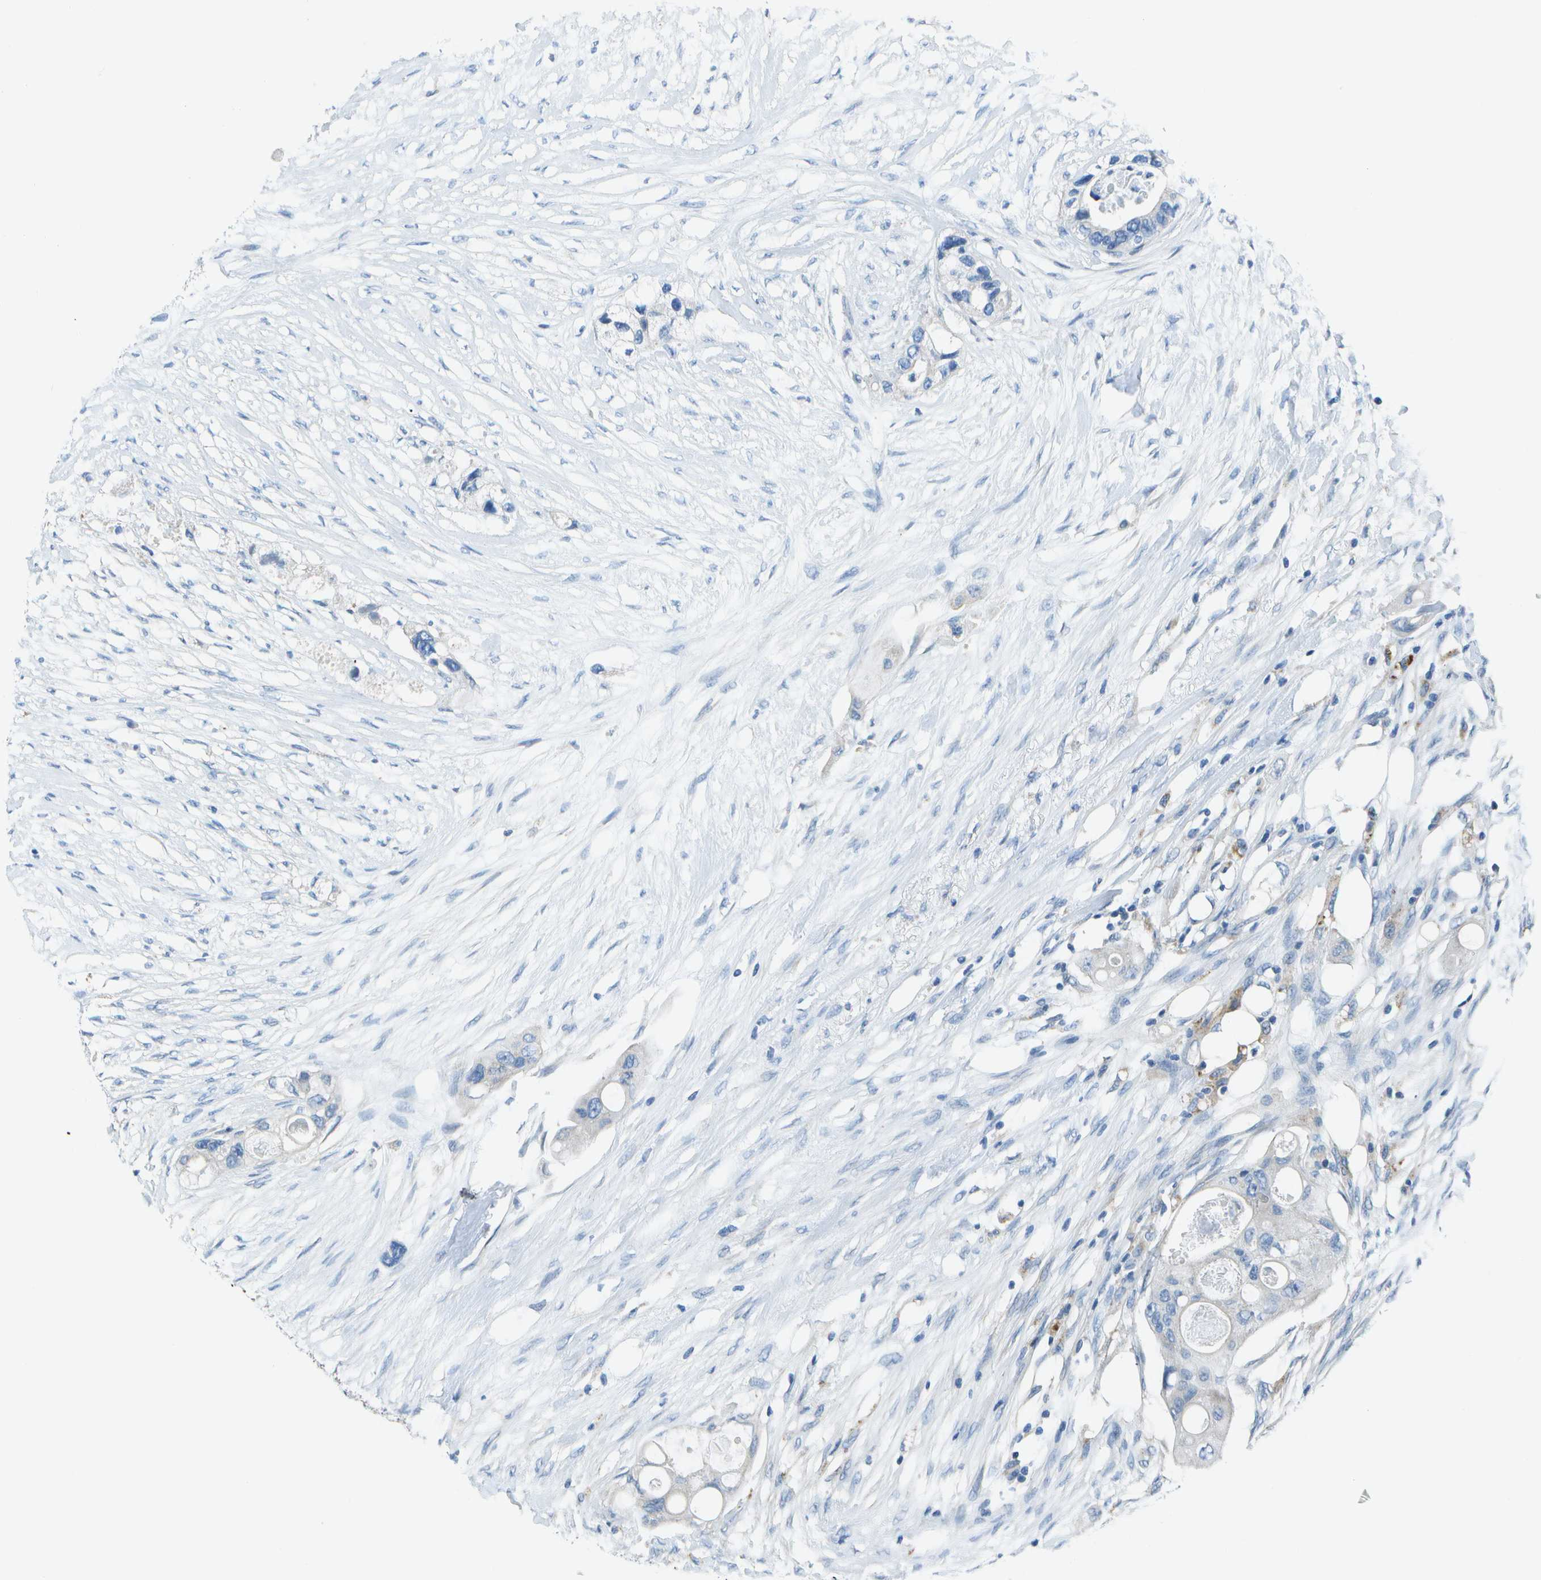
{"staining": {"intensity": "negative", "quantity": "none", "location": "none"}, "tissue": "colorectal cancer", "cell_type": "Tumor cells", "image_type": "cancer", "snomed": [{"axis": "morphology", "description": "Adenocarcinoma, NOS"}, {"axis": "topography", "description": "Colon"}], "caption": "High power microscopy photomicrograph of an immunohistochemistry micrograph of colorectal cancer, revealing no significant expression in tumor cells.", "gene": "DCT", "patient": {"sex": "female", "age": 57}}